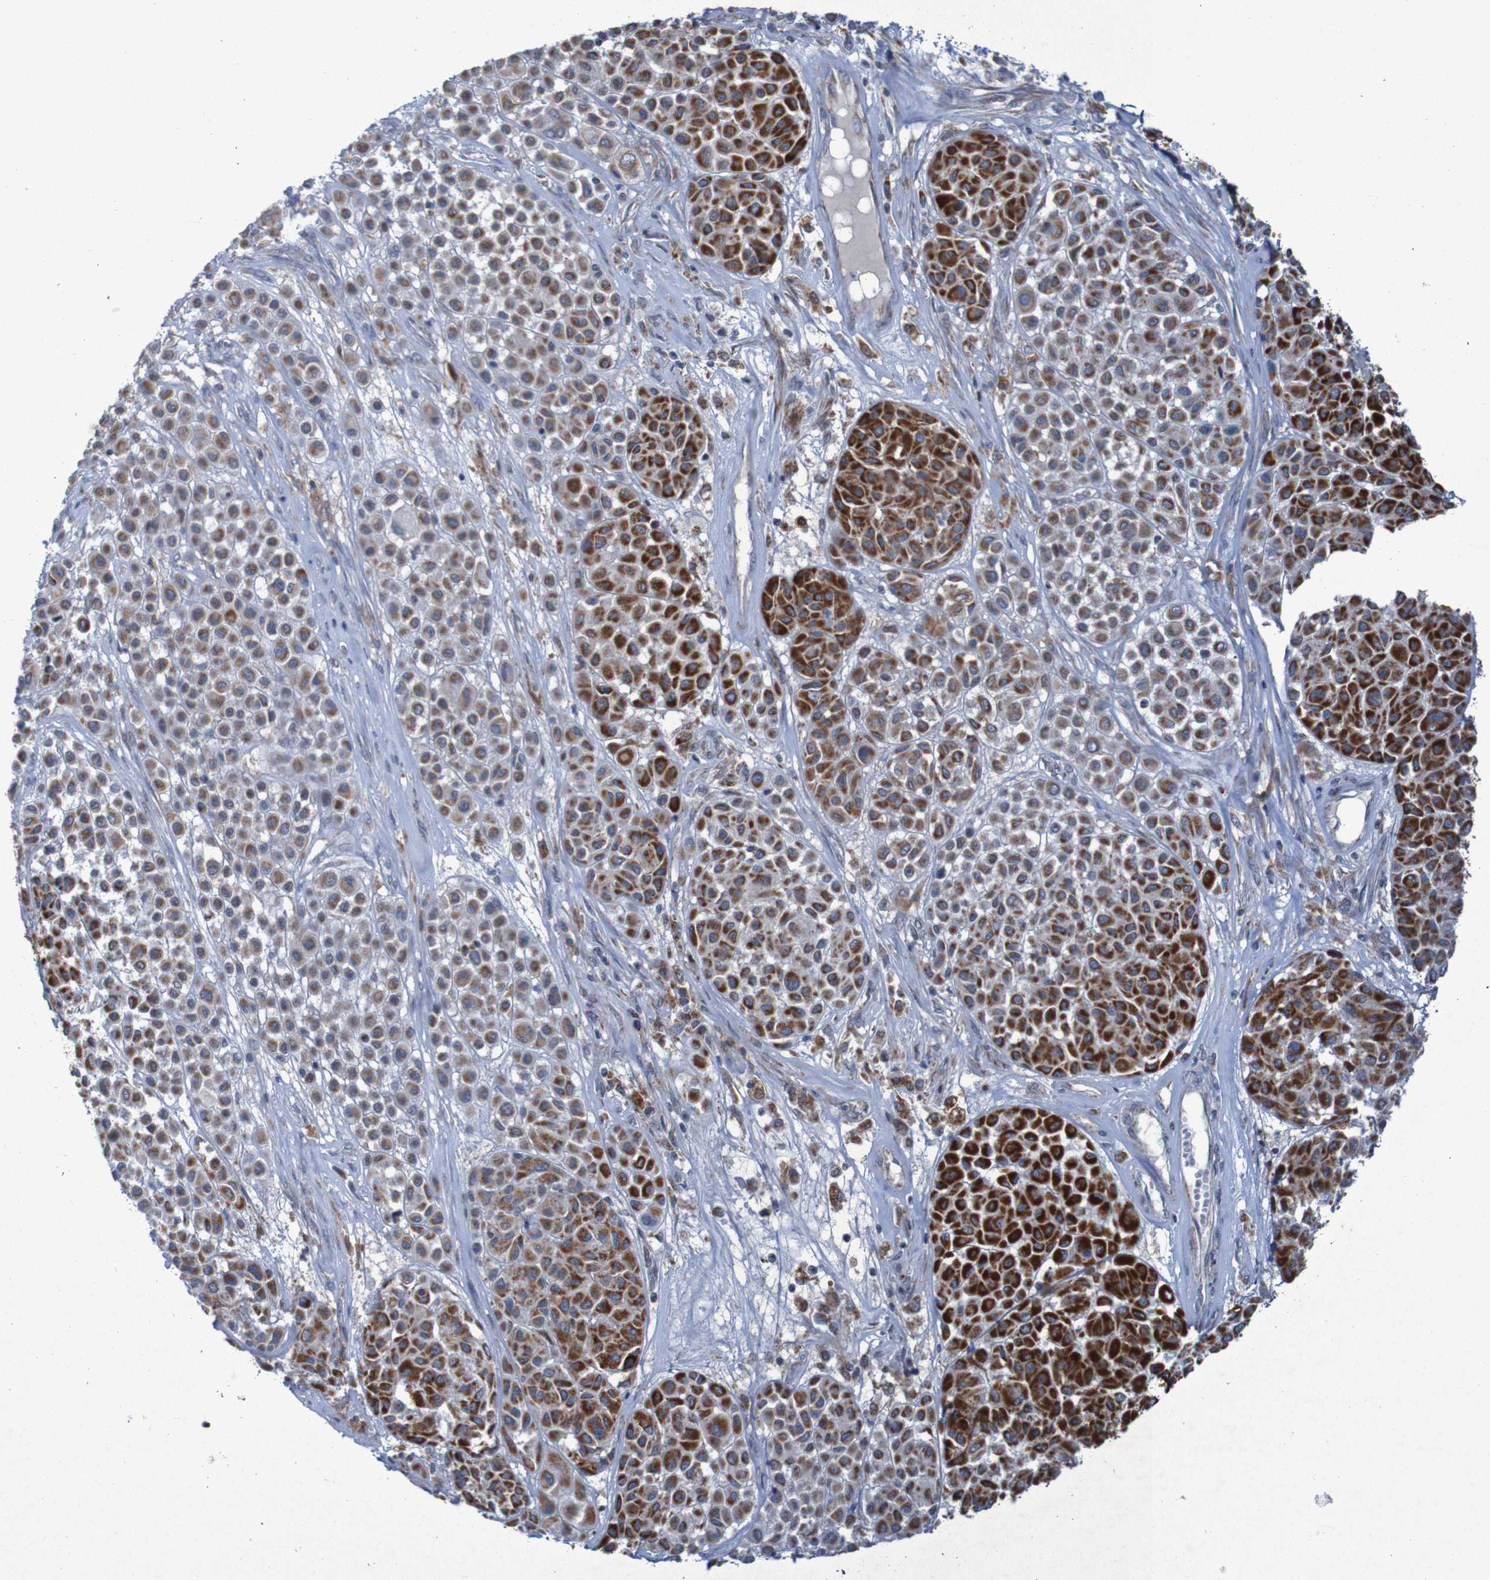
{"staining": {"intensity": "strong", "quantity": "25%-75%", "location": "cytoplasmic/membranous"}, "tissue": "melanoma", "cell_type": "Tumor cells", "image_type": "cancer", "snomed": [{"axis": "morphology", "description": "Malignant melanoma, Metastatic site"}, {"axis": "topography", "description": "Soft tissue"}], "caption": "Strong cytoplasmic/membranous protein staining is present in approximately 25%-75% of tumor cells in malignant melanoma (metastatic site).", "gene": "CCDC51", "patient": {"sex": "male", "age": 41}}